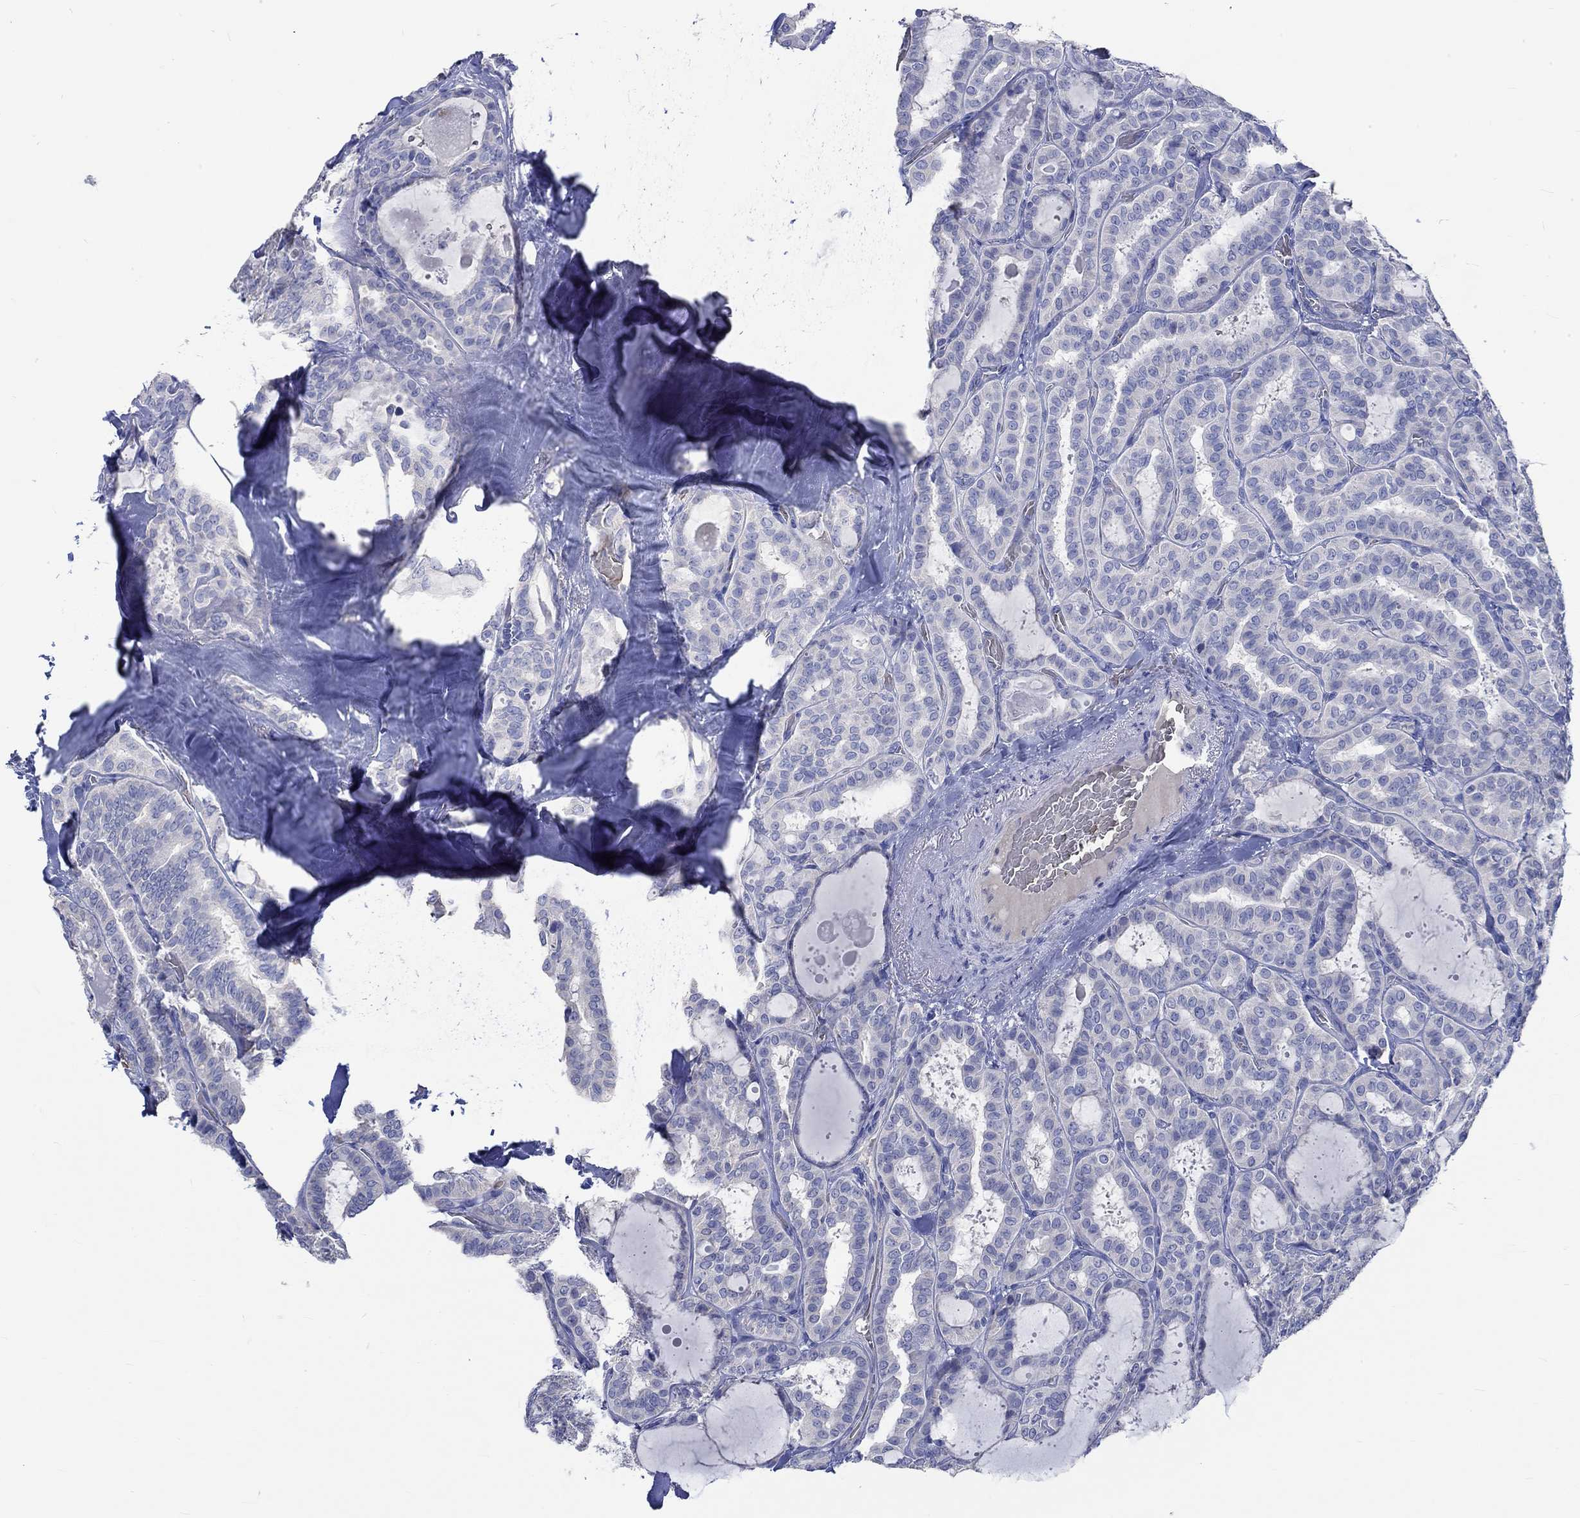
{"staining": {"intensity": "negative", "quantity": "none", "location": "none"}, "tissue": "thyroid cancer", "cell_type": "Tumor cells", "image_type": "cancer", "snomed": [{"axis": "morphology", "description": "Papillary adenocarcinoma, NOS"}, {"axis": "topography", "description": "Thyroid gland"}], "caption": "This is an immunohistochemistry (IHC) histopathology image of thyroid papillary adenocarcinoma. There is no staining in tumor cells.", "gene": "KCNA1", "patient": {"sex": "female", "age": 39}}